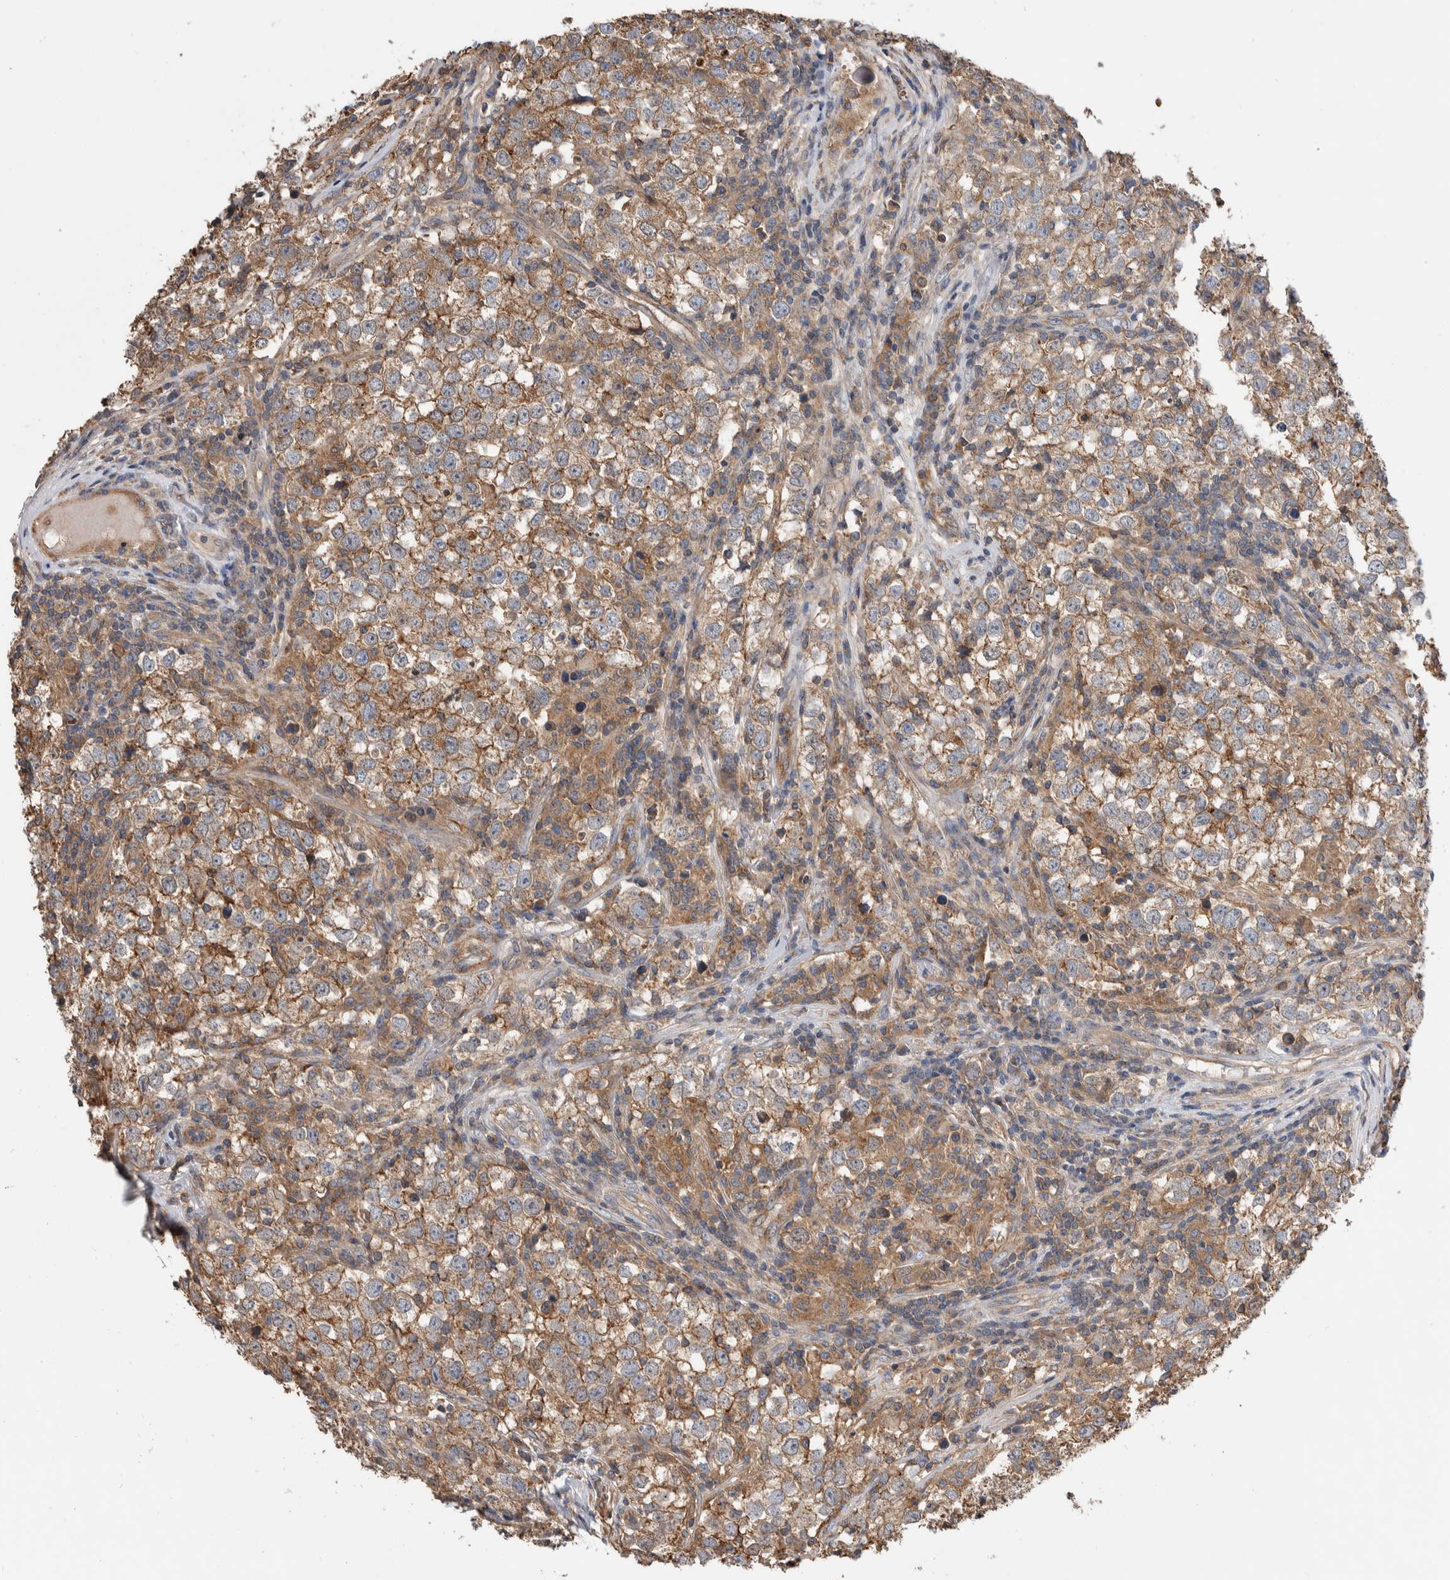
{"staining": {"intensity": "weak", "quantity": ">75%", "location": "cytoplasmic/membranous"}, "tissue": "testis cancer", "cell_type": "Tumor cells", "image_type": "cancer", "snomed": [{"axis": "morphology", "description": "Seminoma, NOS"}, {"axis": "morphology", "description": "Carcinoma, Embryonal, NOS"}, {"axis": "topography", "description": "Testis"}], "caption": "Immunohistochemistry (IHC) (DAB (3,3'-diaminobenzidine)) staining of testis seminoma reveals weak cytoplasmic/membranous protein staining in approximately >75% of tumor cells. (DAB (3,3'-diaminobenzidine) = brown stain, brightfield microscopy at high magnification).", "gene": "SDCBP", "patient": {"sex": "male", "age": 28}}